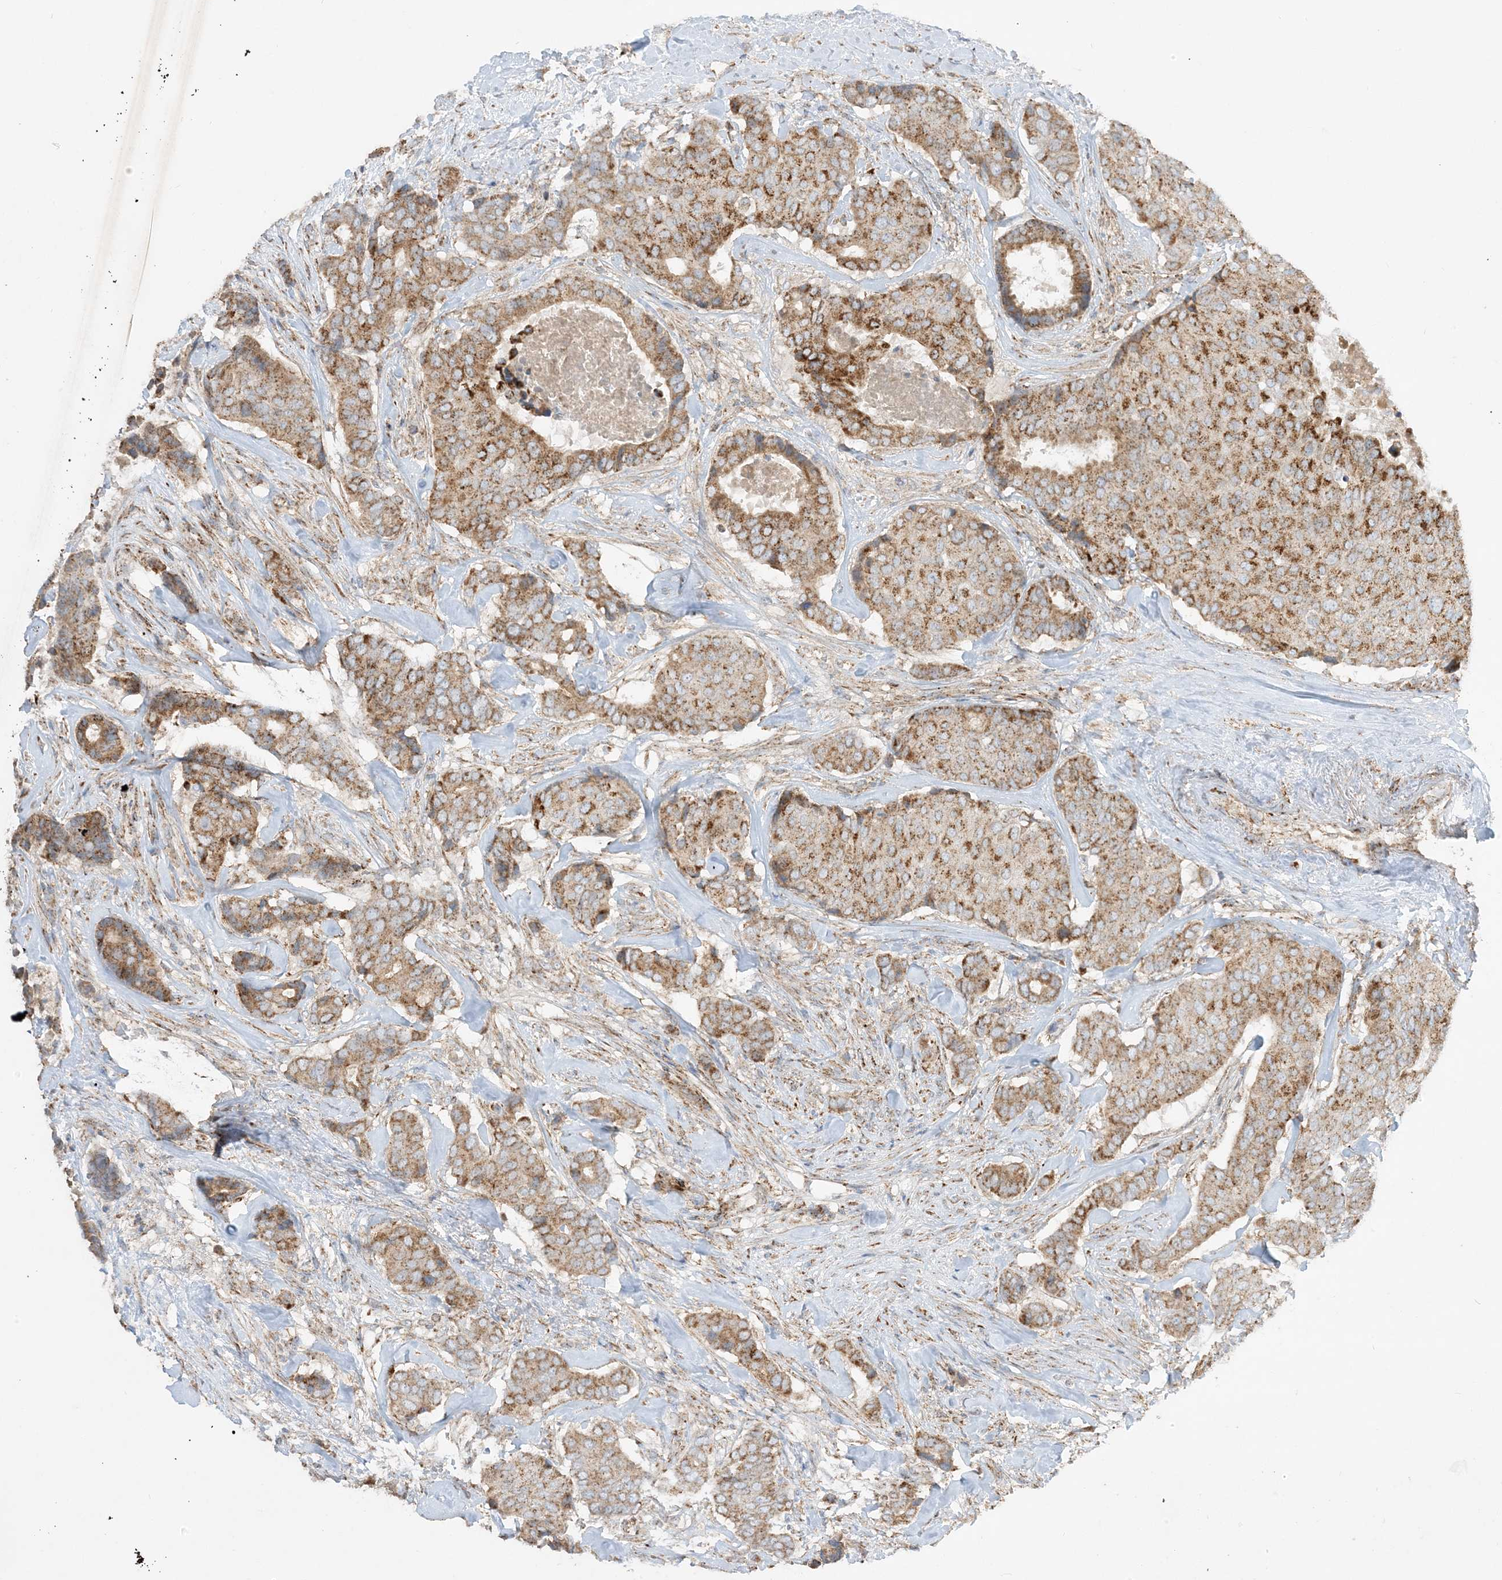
{"staining": {"intensity": "moderate", "quantity": ">75%", "location": "cytoplasmic/membranous"}, "tissue": "breast cancer", "cell_type": "Tumor cells", "image_type": "cancer", "snomed": [{"axis": "morphology", "description": "Duct carcinoma"}, {"axis": "topography", "description": "Breast"}], "caption": "Human breast invasive ductal carcinoma stained with a brown dye demonstrates moderate cytoplasmic/membranous positive positivity in approximately >75% of tumor cells.", "gene": "NDUFAF3", "patient": {"sex": "female", "age": 75}}